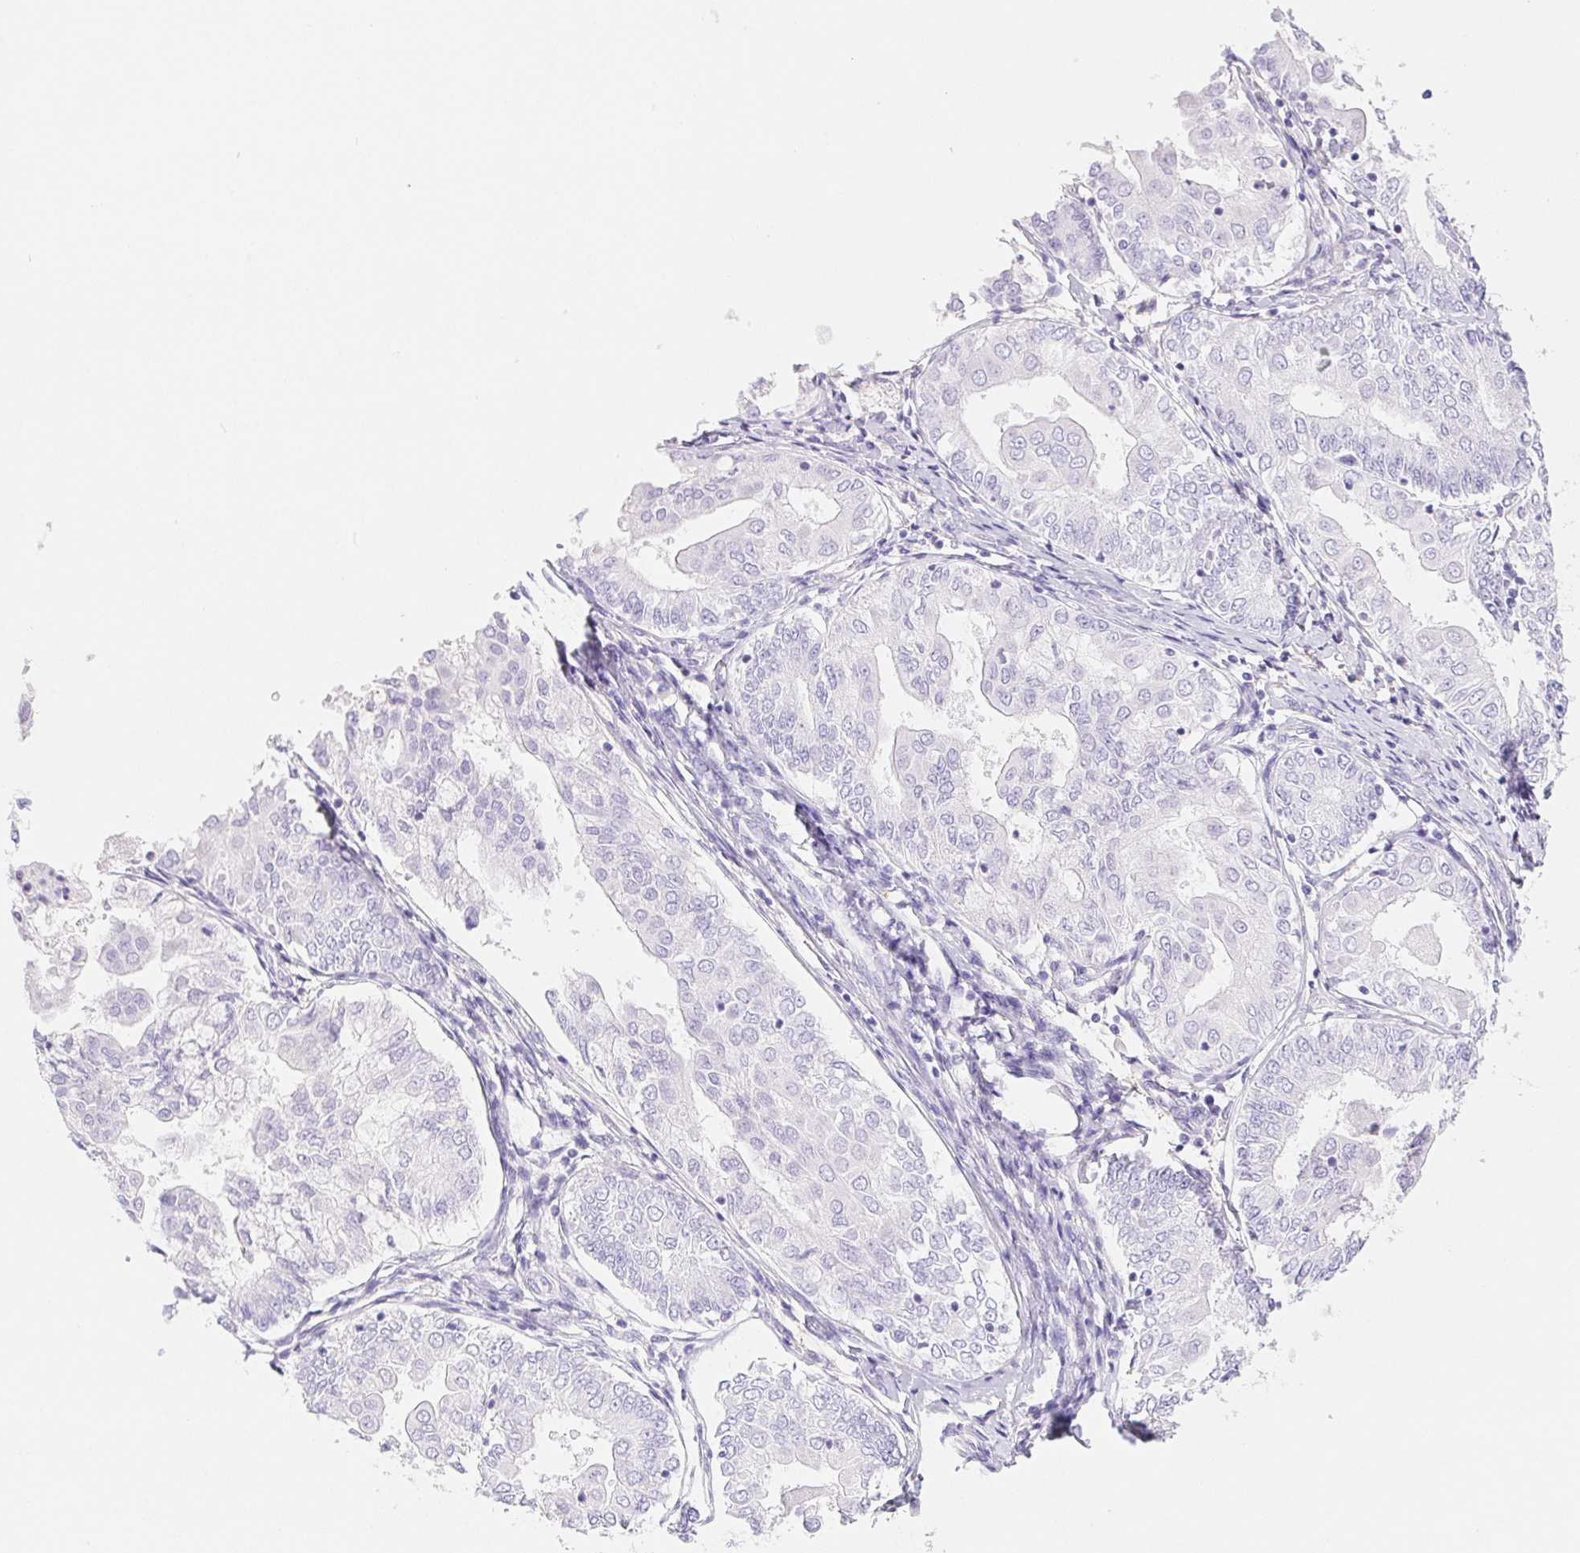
{"staining": {"intensity": "negative", "quantity": "none", "location": "none"}, "tissue": "endometrial cancer", "cell_type": "Tumor cells", "image_type": "cancer", "snomed": [{"axis": "morphology", "description": "Adenocarcinoma, NOS"}, {"axis": "topography", "description": "Endometrium"}], "caption": "DAB (3,3'-diaminobenzidine) immunohistochemical staining of human endometrial cancer demonstrates no significant staining in tumor cells. (DAB (3,3'-diaminobenzidine) immunohistochemistry (IHC), high magnification).", "gene": "PNLIP", "patient": {"sex": "female", "age": 68}}